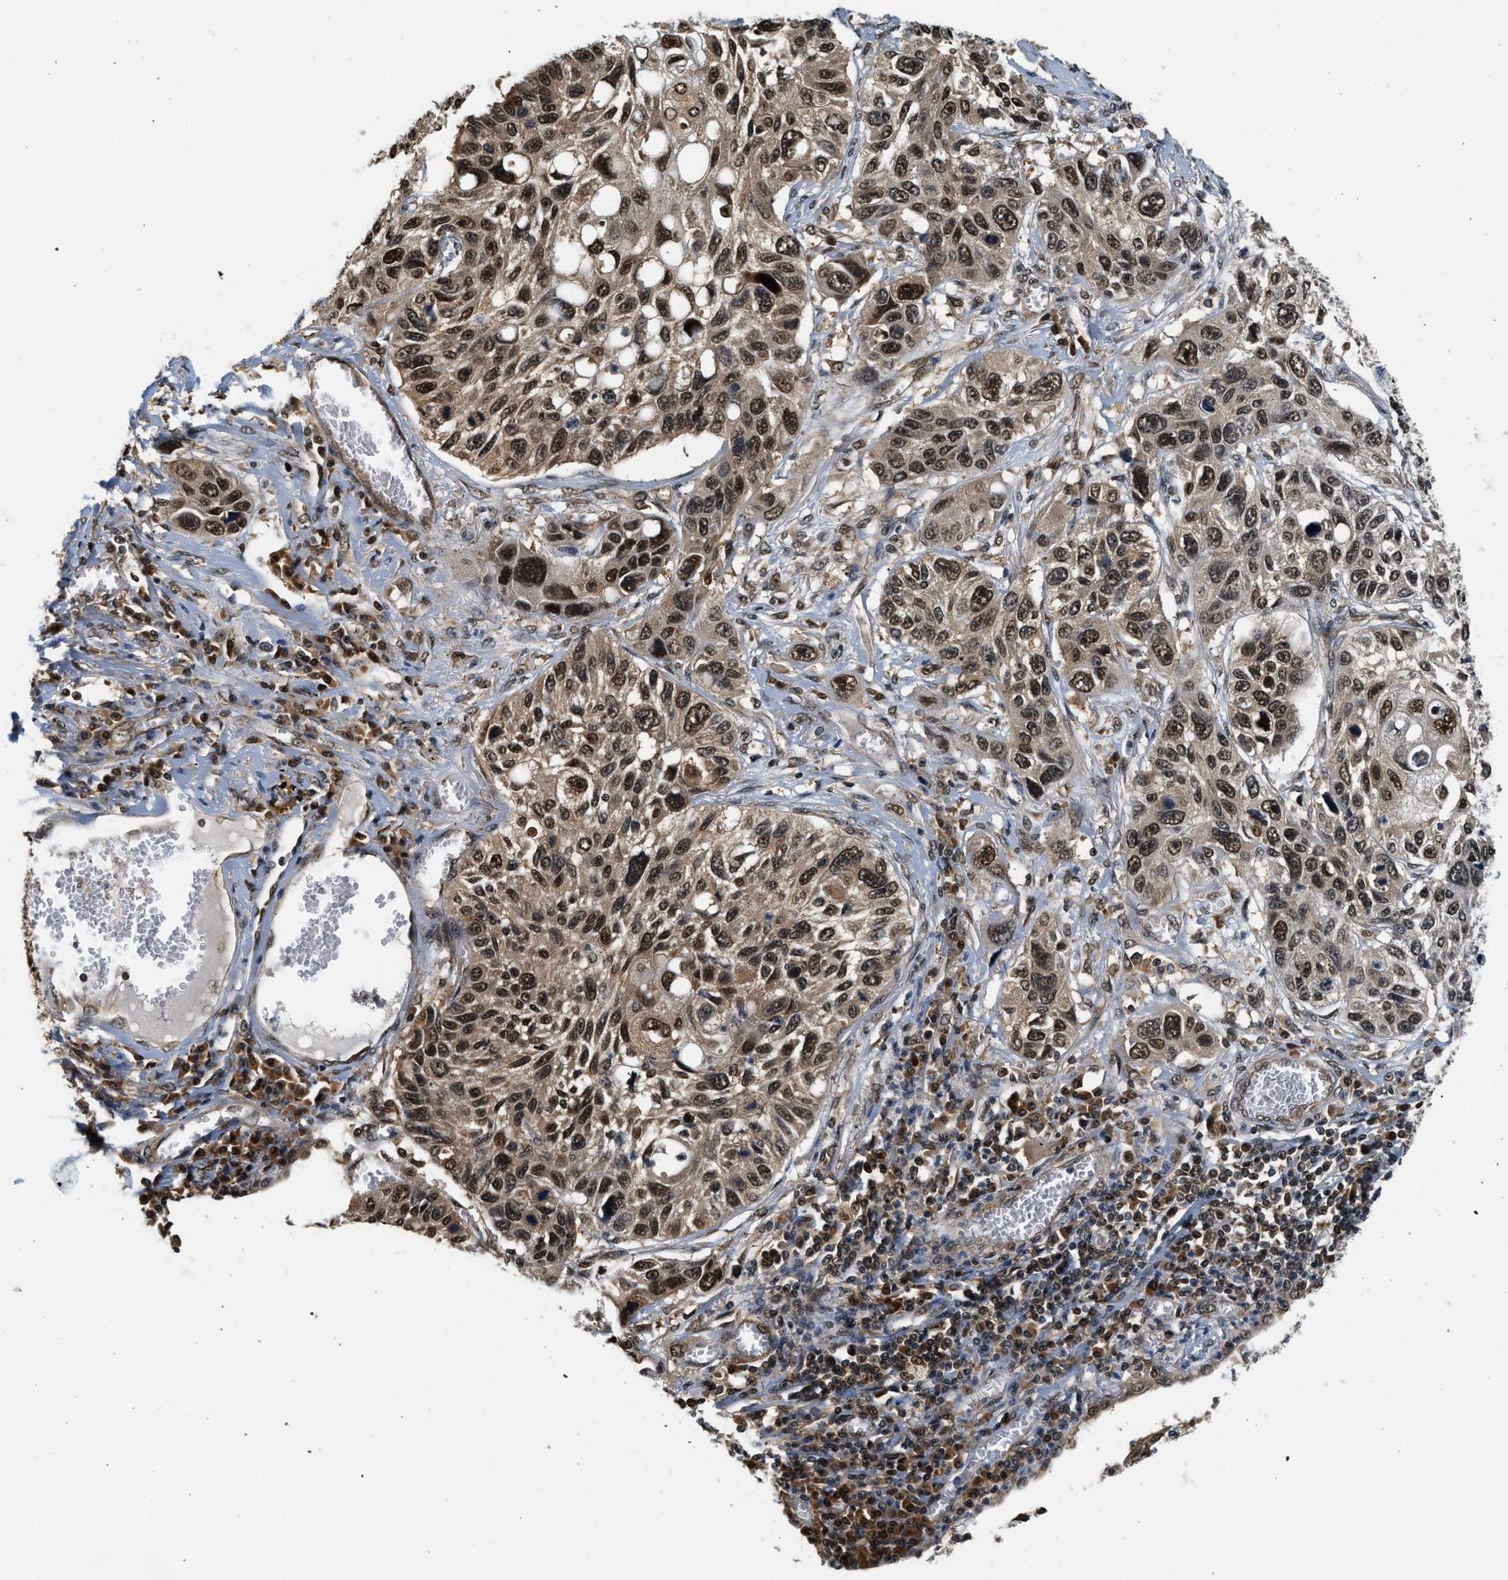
{"staining": {"intensity": "strong", "quantity": ">75%", "location": "cytoplasmic/membranous,nuclear"}, "tissue": "lung cancer", "cell_type": "Tumor cells", "image_type": "cancer", "snomed": [{"axis": "morphology", "description": "Squamous cell carcinoma, NOS"}, {"axis": "topography", "description": "Lung"}], "caption": "Tumor cells exhibit high levels of strong cytoplasmic/membranous and nuclear staining in approximately >75% of cells in human lung cancer.", "gene": "PSMD3", "patient": {"sex": "male", "age": 71}}